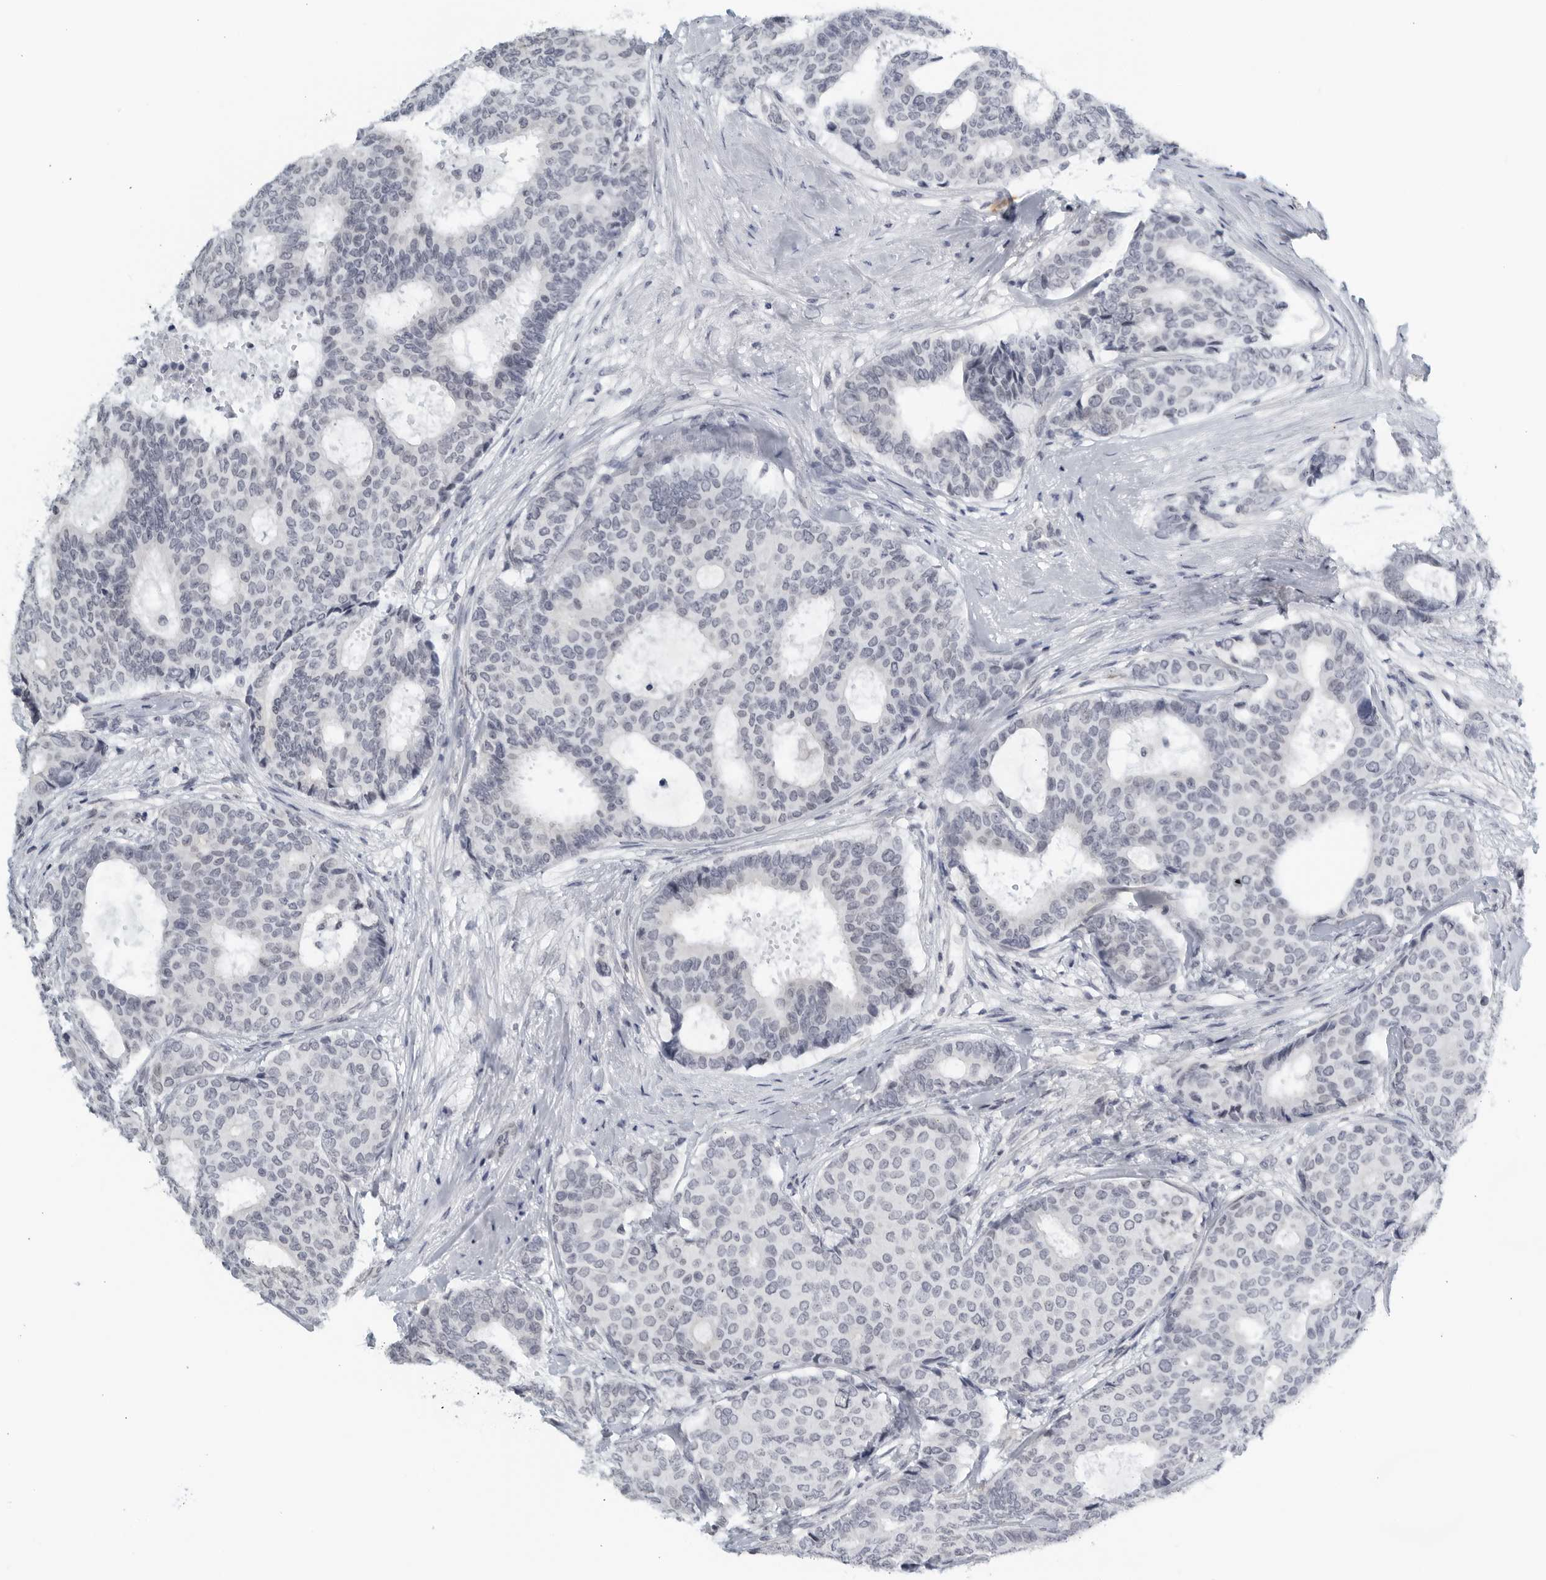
{"staining": {"intensity": "negative", "quantity": "none", "location": "none"}, "tissue": "breast cancer", "cell_type": "Tumor cells", "image_type": "cancer", "snomed": [{"axis": "morphology", "description": "Duct carcinoma"}, {"axis": "topography", "description": "Breast"}], "caption": "Immunohistochemistry (IHC) histopathology image of breast intraductal carcinoma stained for a protein (brown), which displays no staining in tumor cells.", "gene": "KLK7", "patient": {"sex": "female", "age": 75}}